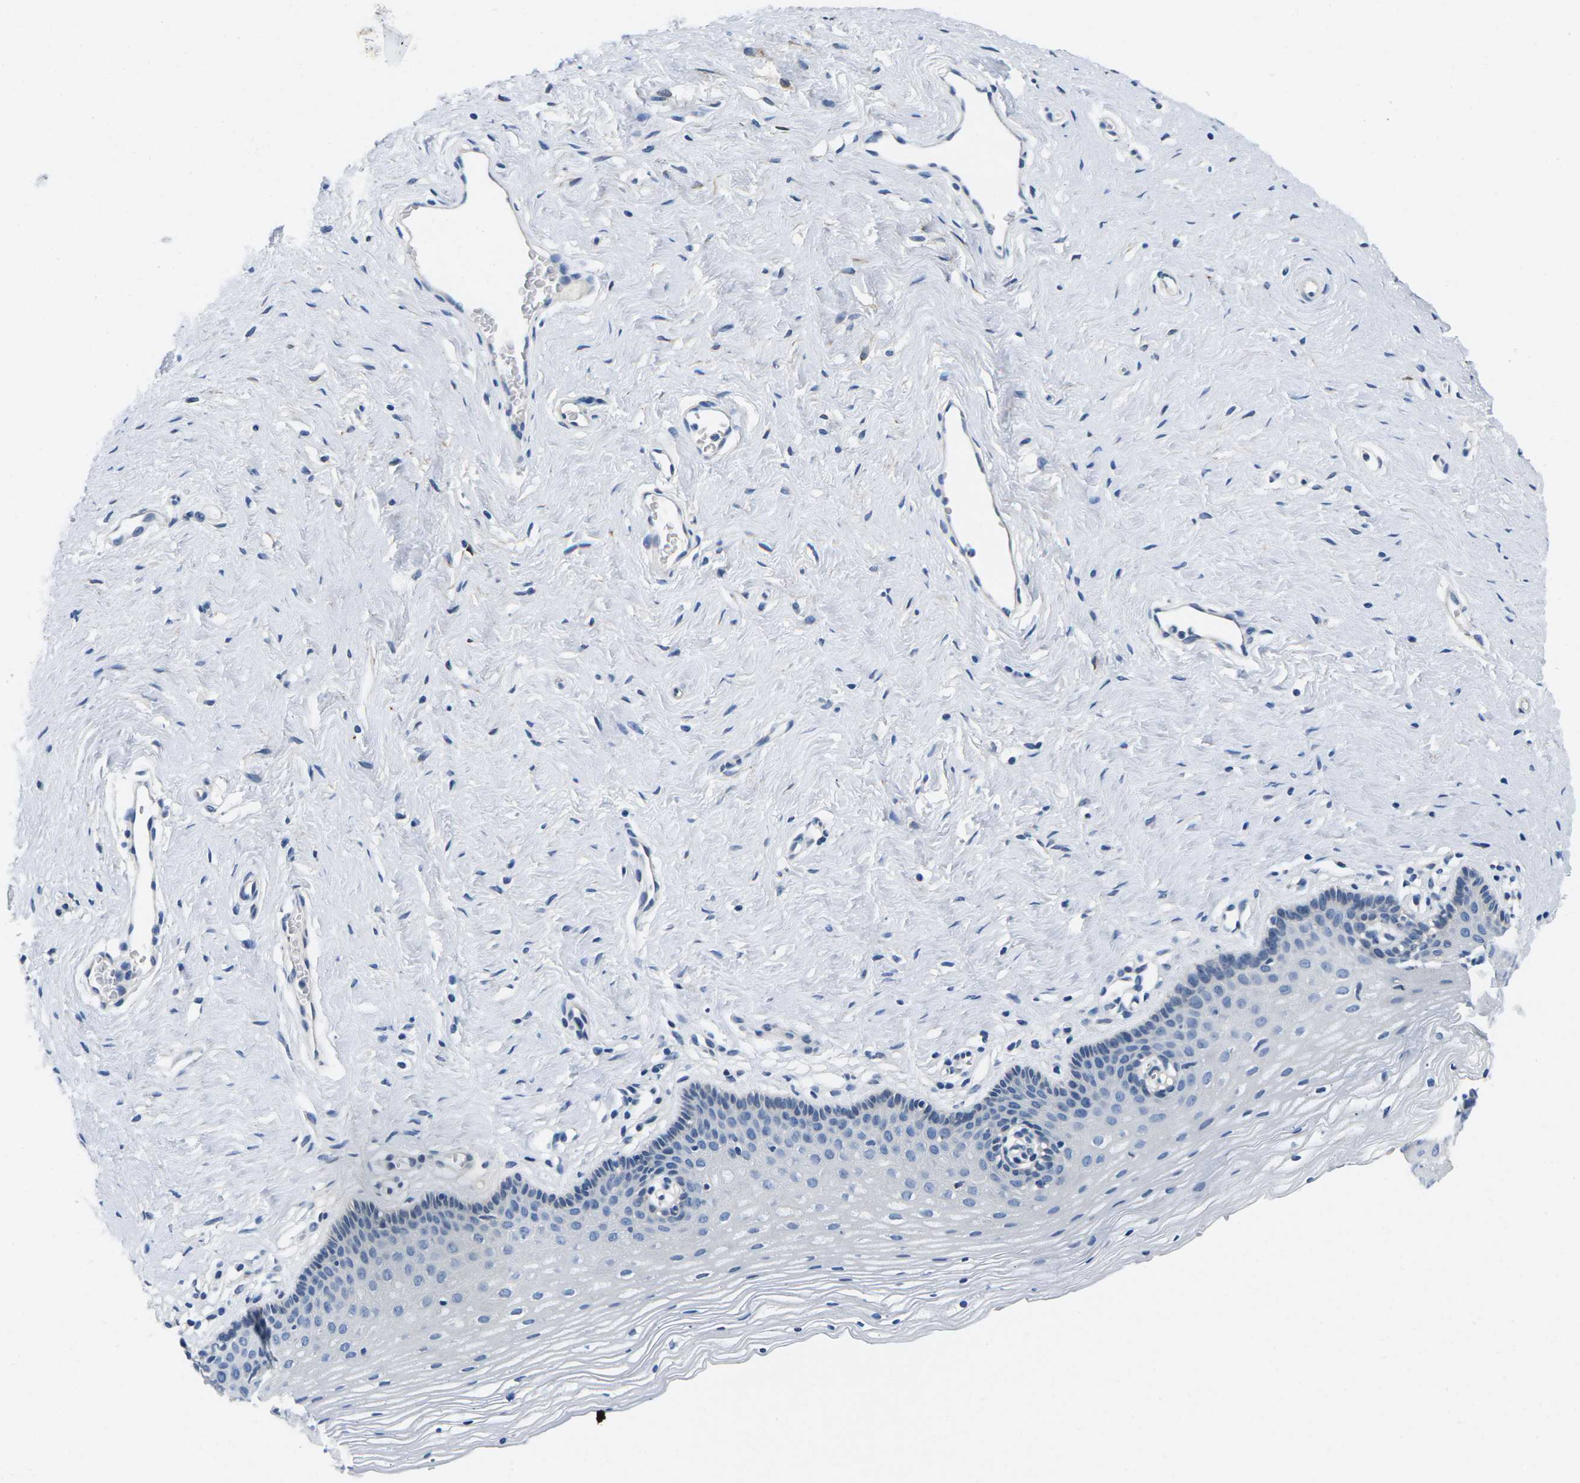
{"staining": {"intensity": "negative", "quantity": "none", "location": "none"}, "tissue": "vagina", "cell_type": "Squamous epithelial cells", "image_type": "normal", "snomed": [{"axis": "morphology", "description": "Normal tissue, NOS"}, {"axis": "topography", "description": "Vagina"}], "caption": "High power microscopy micrograph of an immunohistochemistry (IHC) micrograph of normal vagina, revealing no significant staining in squamous epithelial cells. (DAB immunohistochemistry (IHC) with hematoxylin counter stain).", "gene": "TSPAN2", "patient": {"sex": "female", "age": 32}}